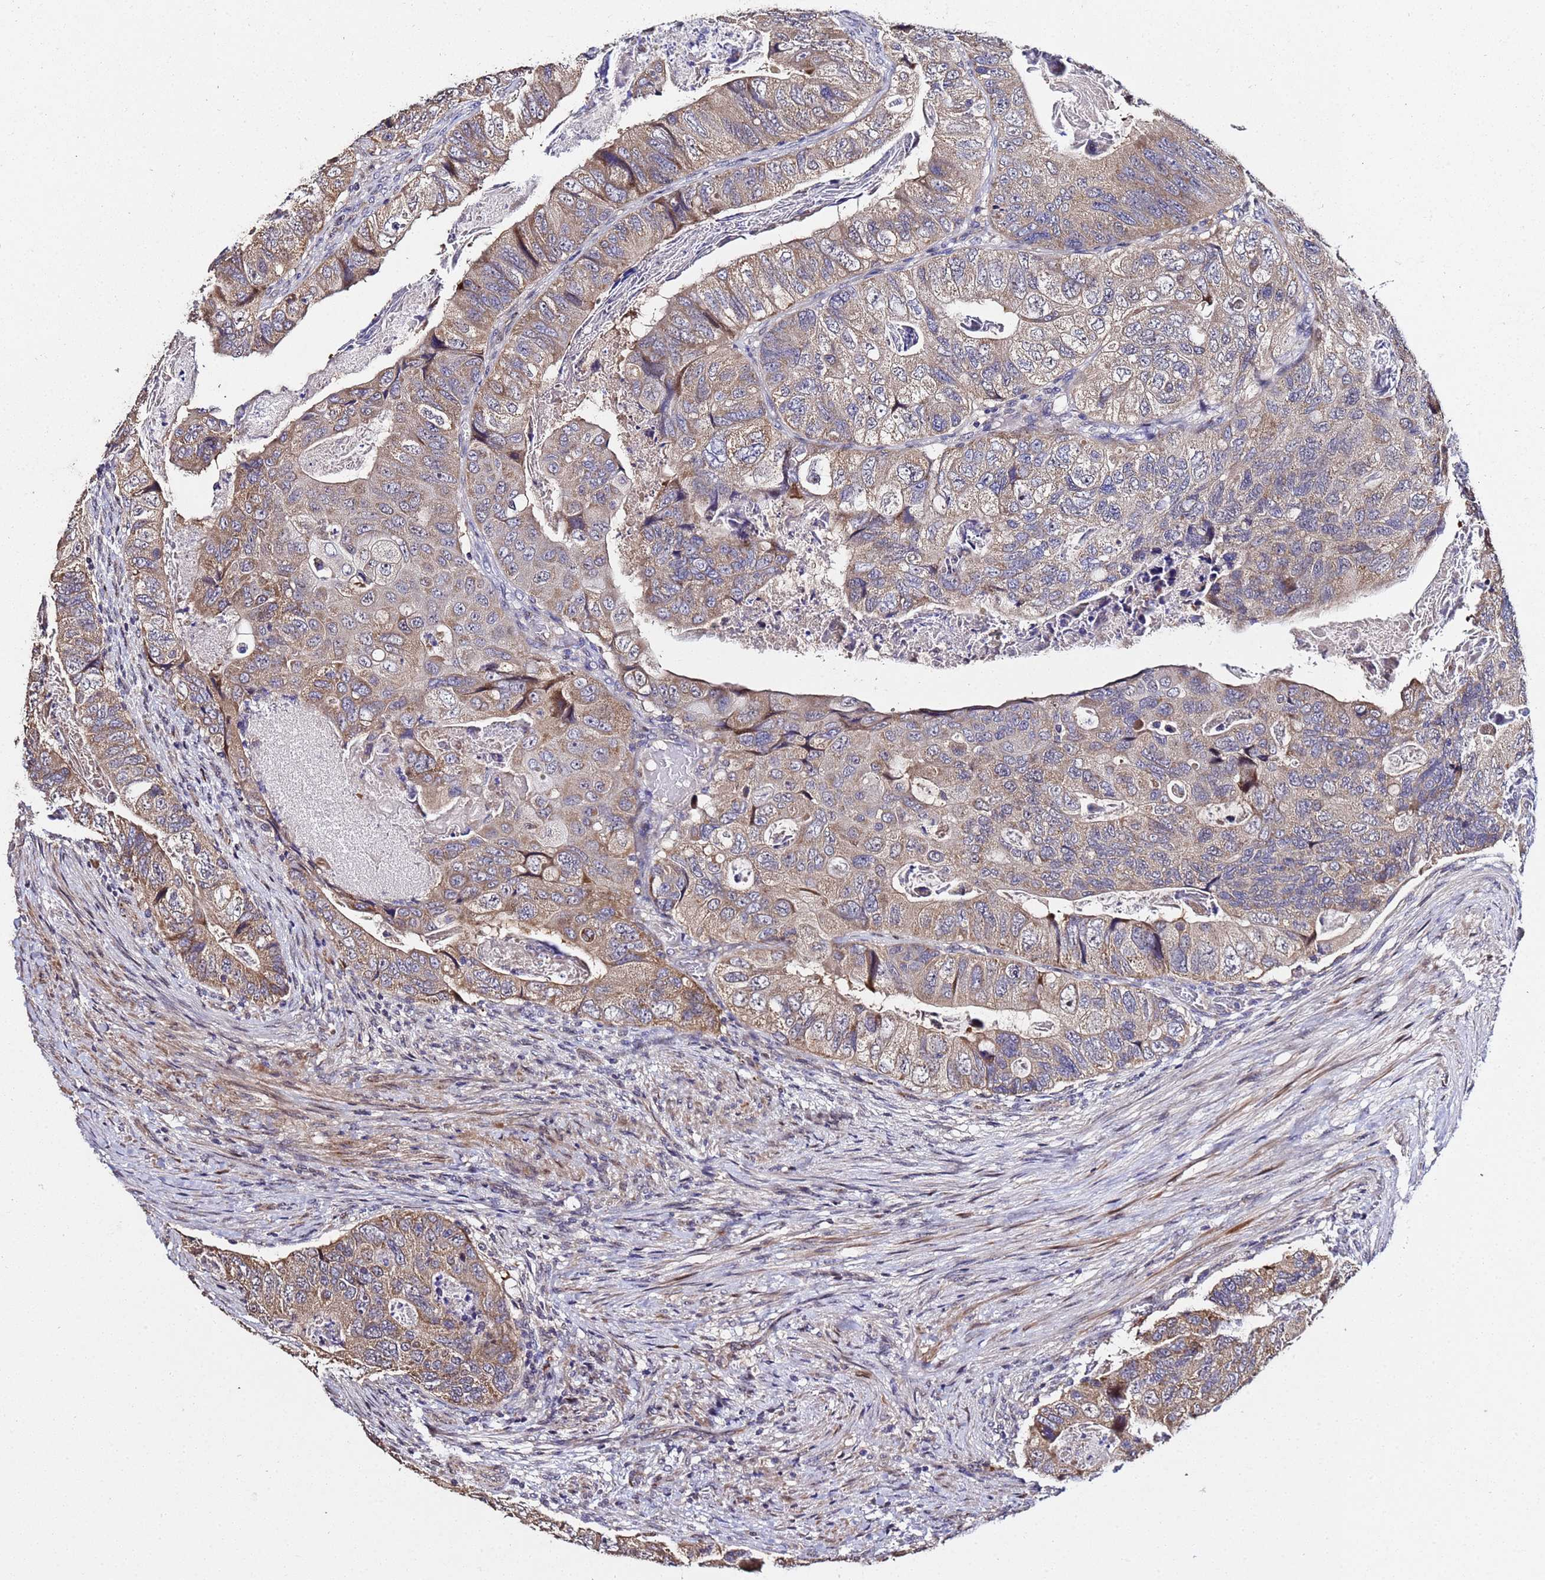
{"staining": {"intensity": "moderate", "quantity": ">75%", "location": "cytoplasmic/membranous"}, "tissue": "colorectal cancer", "cell_type": "Tumor cells", "image_type": "cancer", "snomed": [{"axis": "morphology", "description": "Adenocarcinoma, NOS"}, {"axis": "topography", "description": "Rectum"}], "caption": "DAB immunohistochemical staining of colorectal cancer (adenocarcinoma) exhibits moderate cytoplasmic/membranous protein expression in approximately >75% of tumor cells. (DAB (3,3'-diaminobenzidine) IHC with brightfield microscopy, high magnification).", "gene": "WNK4", "patient": {"sex": "male", "age": 63}}